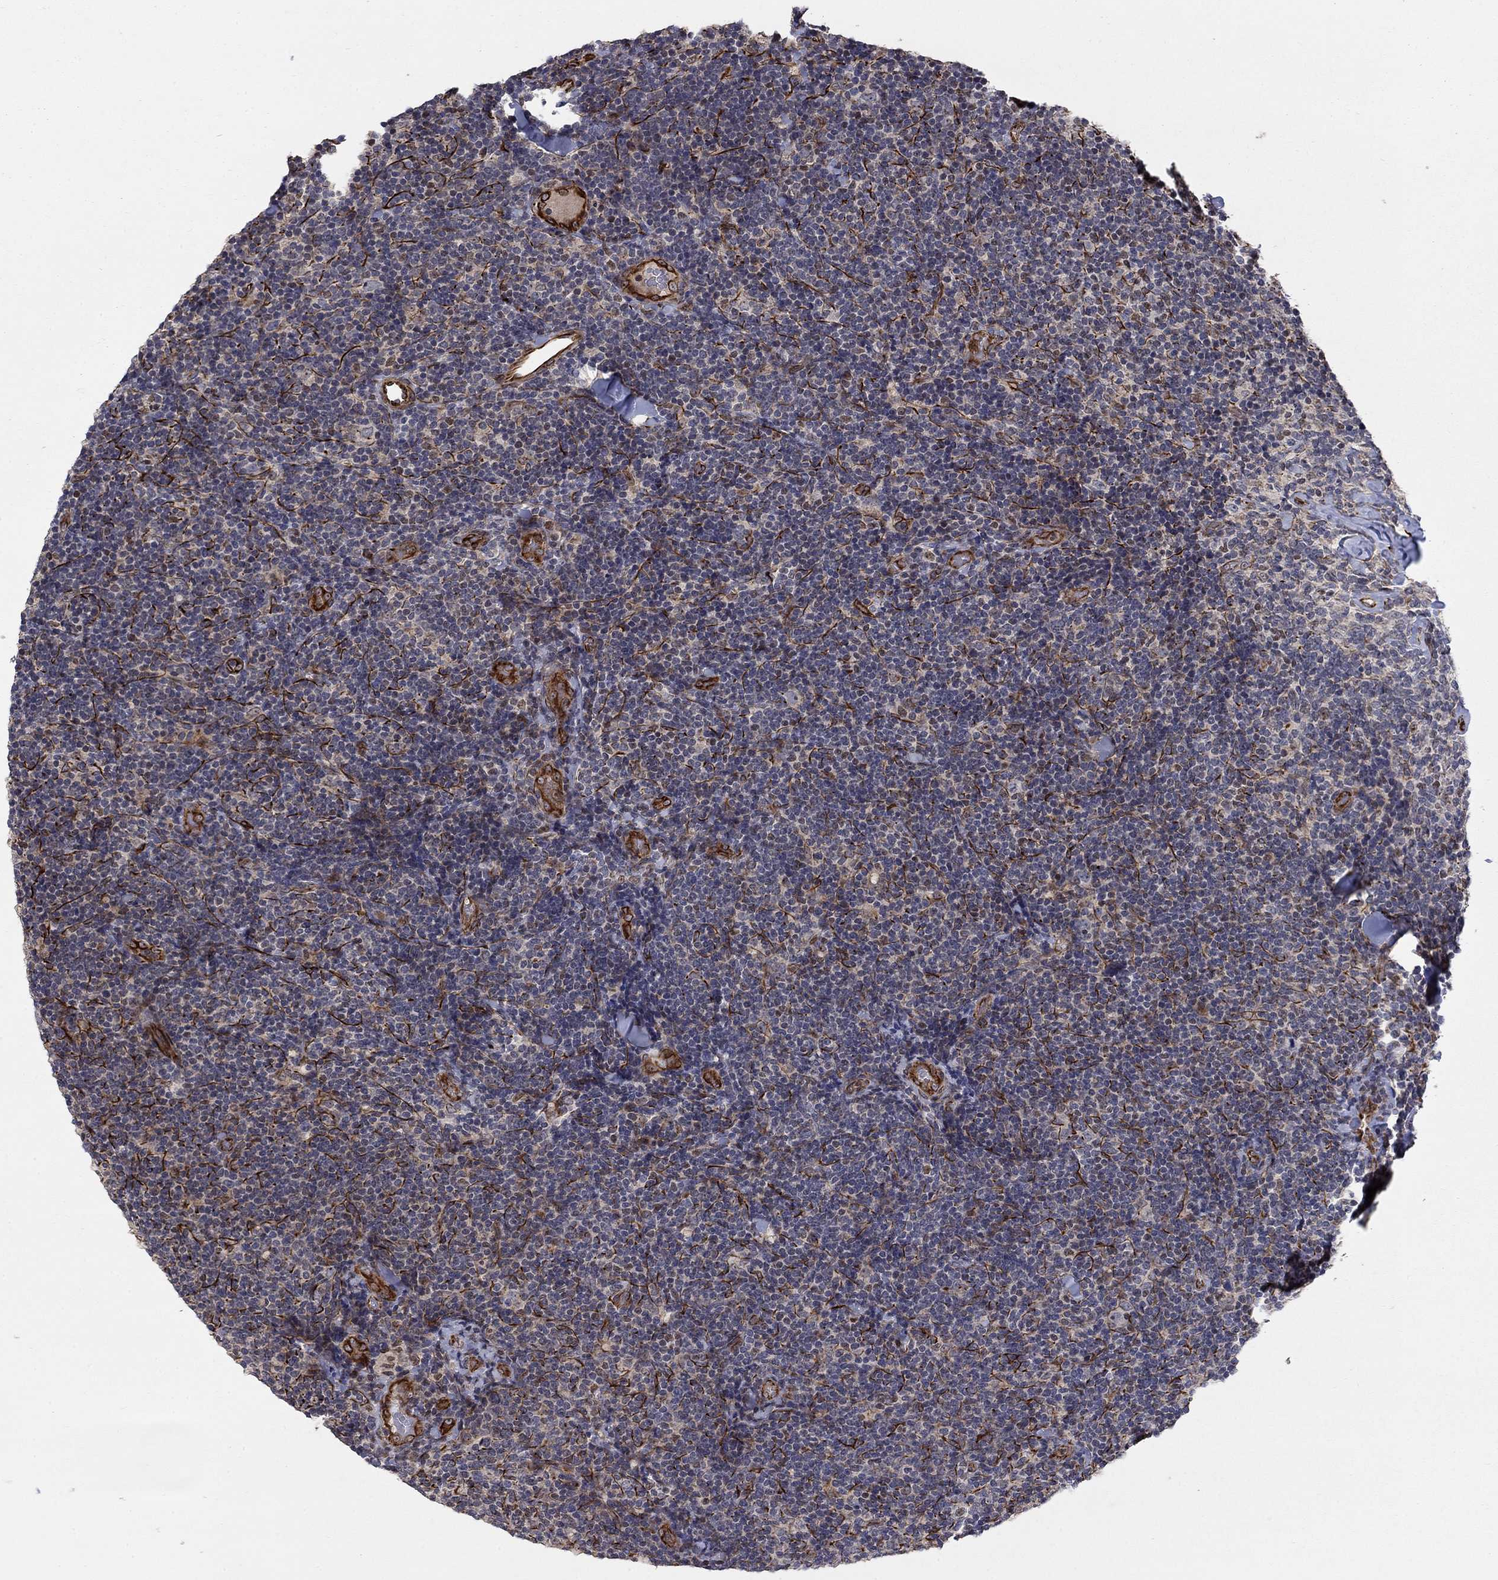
{"staining": {"intensity": "negative", "quantity": "none", "location": "none"}, "tissue": "lymphoma", "cell_type": "Tumor cells", "image_type": "cancer", "snomed": [{"axis": "morphology", "description": "Malignant lymphoma, non-Hodgkin's type, Low grade"}, {"axis": "topography", "description": "Lymph node"}], "caption": "Tumor cells are negative for brown protein staining in lymphoma.", "gene": "MSRA", "patient": {"sex": "female", "age": 56}}